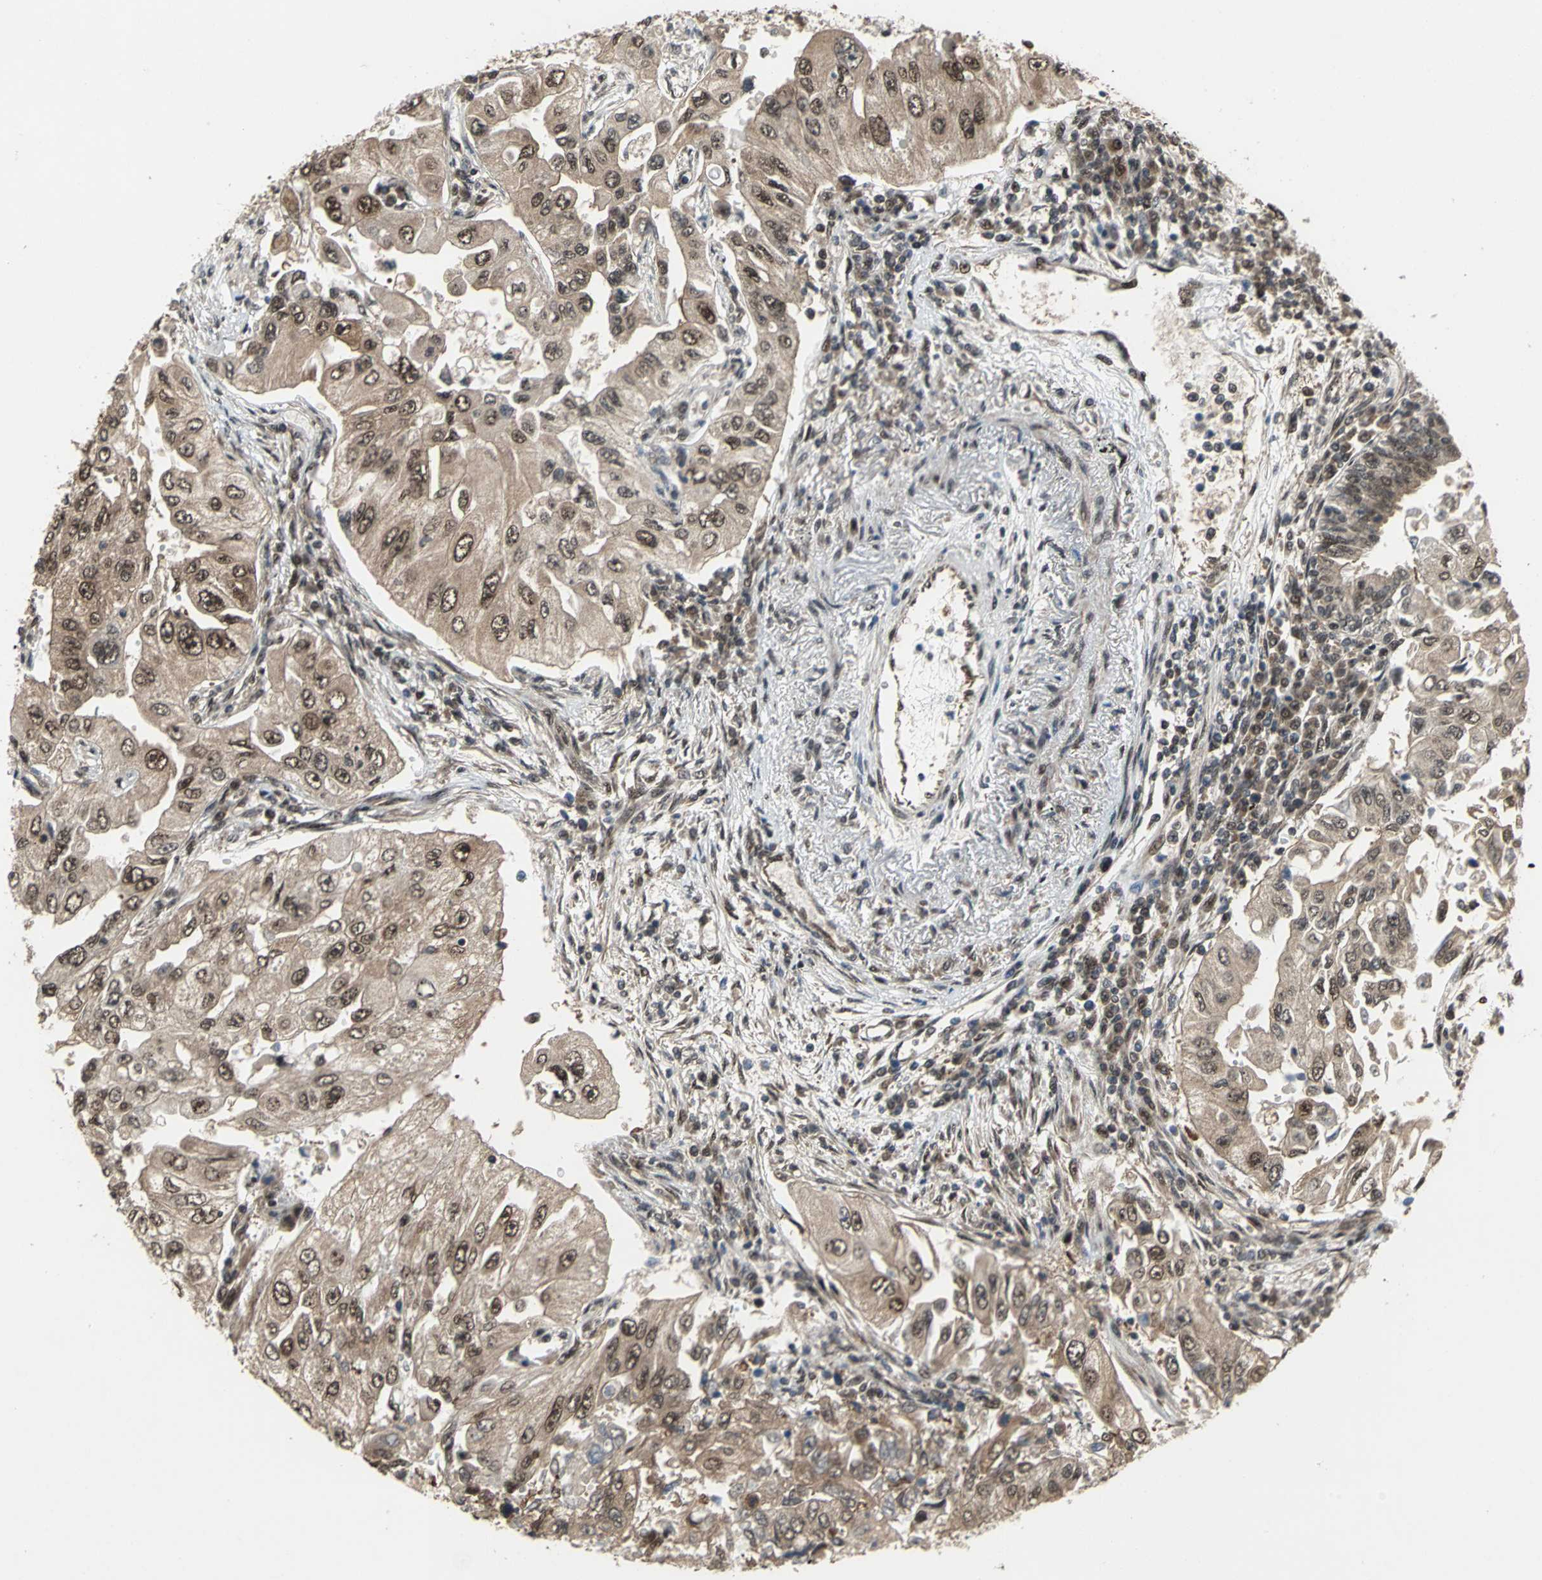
{"staining": {"intensity": "moderate", "quantity": ">75%", "location": "cytoplasmic/membranous,nuclear"}, "tissue": "lung cancer", "cell_type": "Tumor cells", "image_type": "cancer", "snomed": [{"axis": "morphology", "description": "Adenocarcinoma, NOS"}, {"axis": "topography", "description": "Lung"}], "caption": "The micrograph demonstrates immunohistochemical staining of adenocarcinoma (lung). There is moderate cytoplasmic/membranous and nuclear staining is present in approximately >75% of tumor cells.", "gene": "COPS5", "patient": {"sex": "male", "age": 84}}